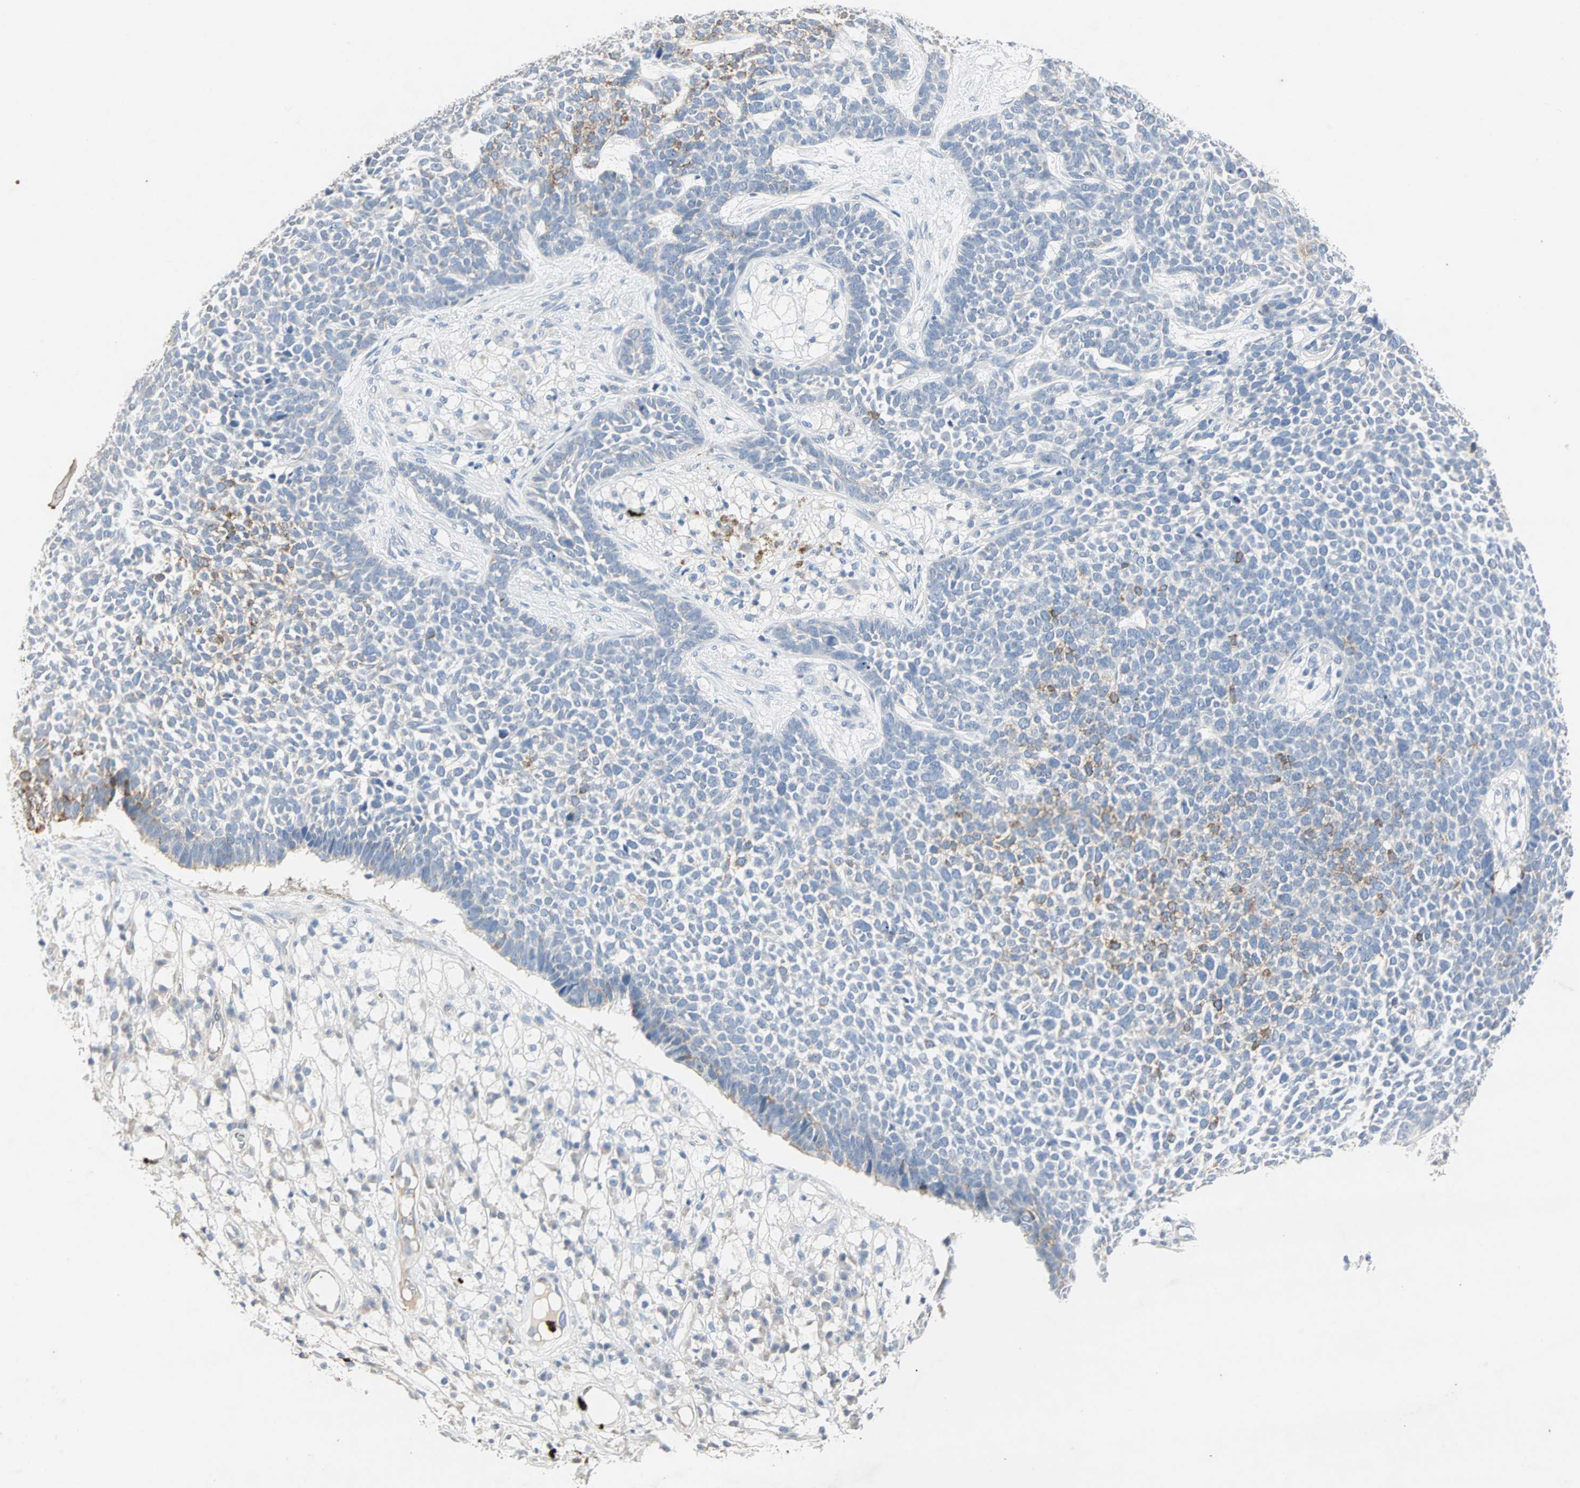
{"staining": {"intensity": "moderate", "quantity": "<25%", "location": "cytoplasmic/membranous"}, "tissue": "skin cancer", "cell_type": "Tumor cells", "image_type": "cancer", "snomed": [{"axis": "morphology", "description": "Basal cell carcinoma"}, {"axis": "topography", "description": "Skin"}], "caption": "Protein staining of basal cell carcinoma (skin) tissue demonstrates moderate cytoplasmic/membranous staining in approximately <25% of tumor cells. The staining was performed using DAB to visualize the protein expression in brown, while the nuclei were stained in blue with hematoxylin (Magnification: 20x).", "gene": "CEACAM6", "patient": {"sex": "female", "age": 84}}